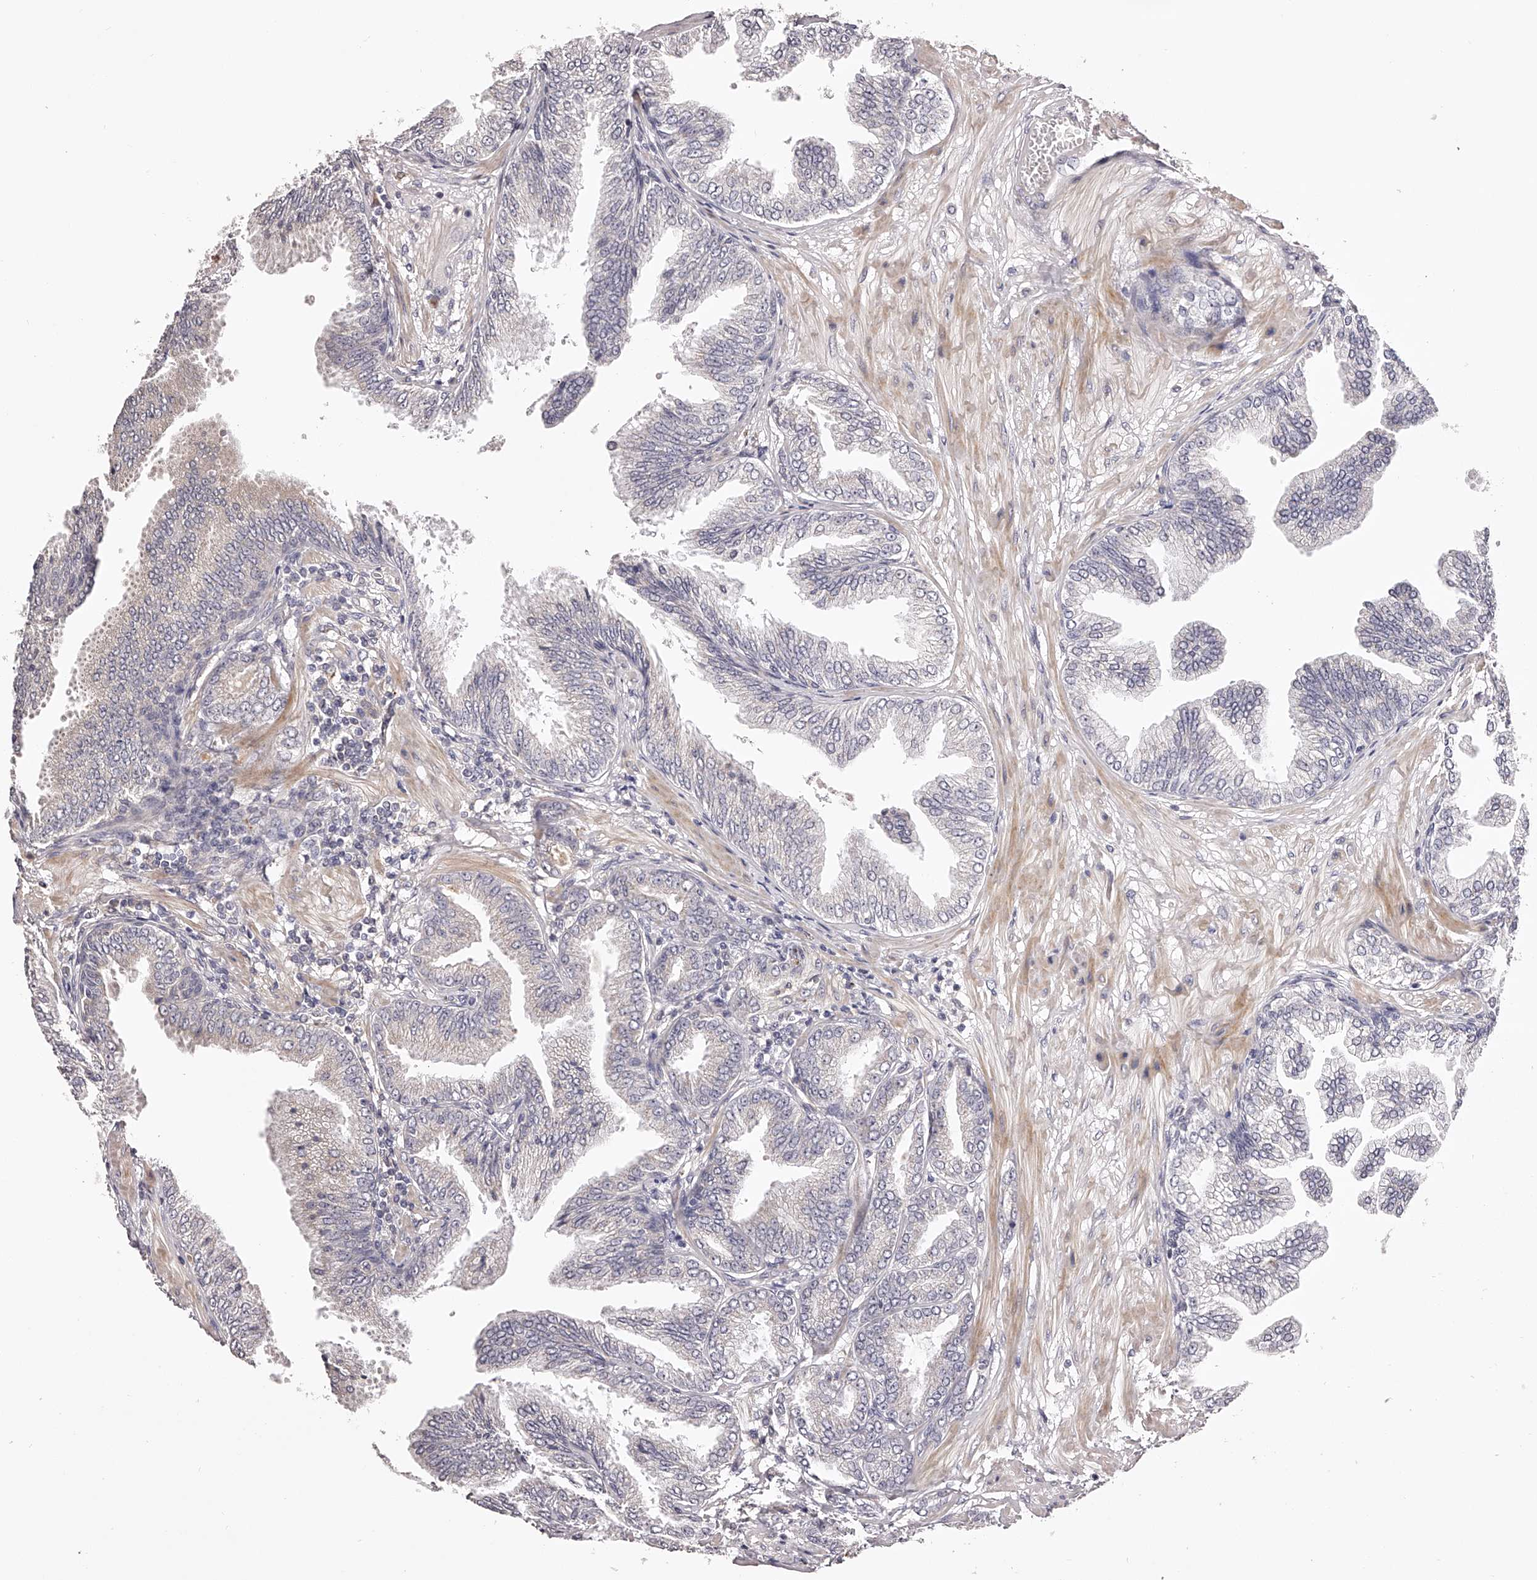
{"staining": {"intensity": "negative", "quantity": "none", "location": "none"}, "tissue": "prostate cancer", "cell_type": "Tumor cells", "image_type": "cancer", "snomed": [{"axis": "morphology", "description": "Adenocarcinoma, Low grade"}, {"axis": "topography", "description": "Prostate"}], "caption": "A micrograph of prostate cancer (low-grade adenocarcinoma) stained for a protein shows no brown staining in tumor cells.", "gene": "ODF2L", "patient": {"sex": "male", "age": 63}}